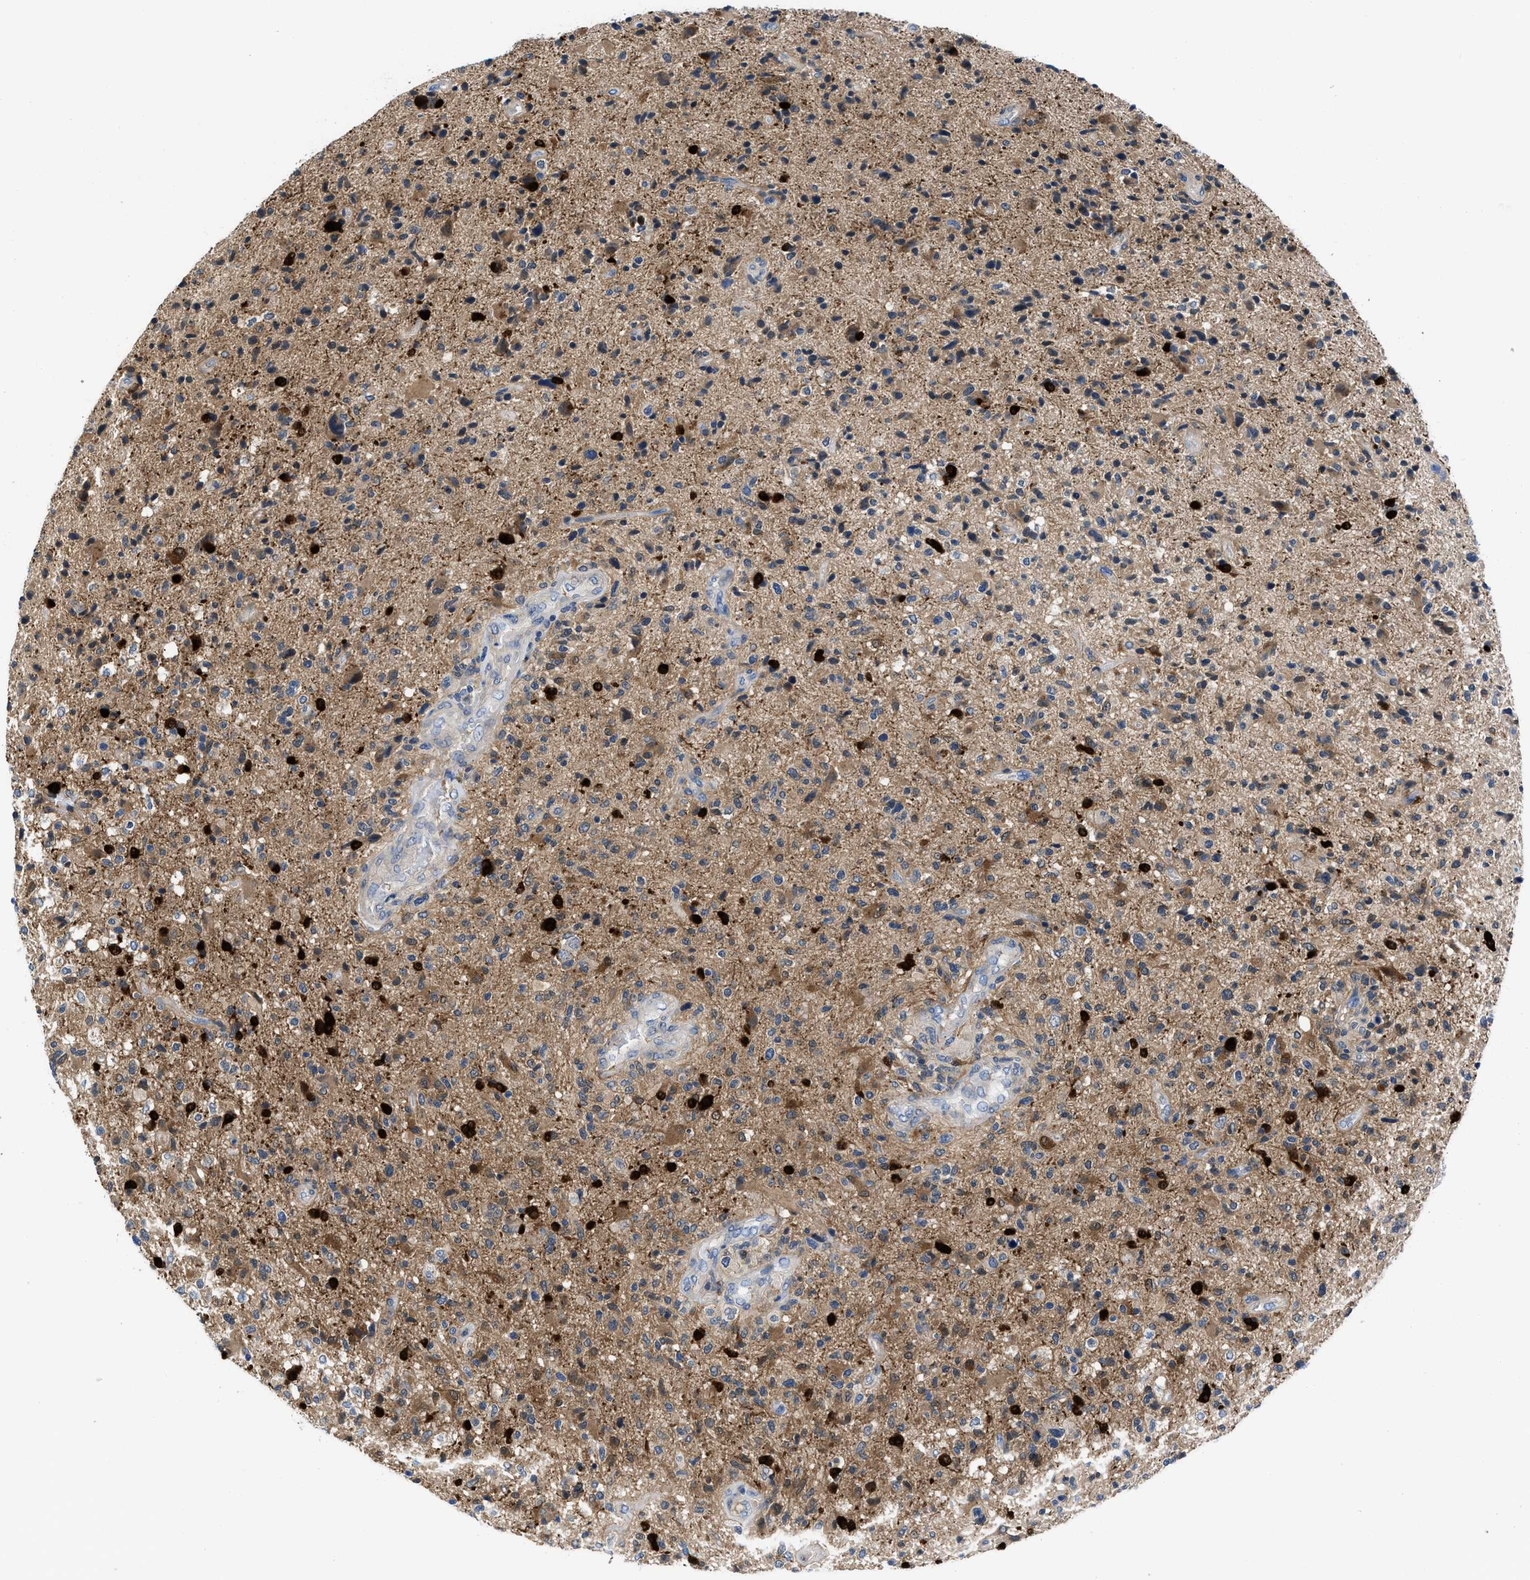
{"staining": {"intensity": "strong", "quantity": "<25%", "location": "cytoplasmic/membranous,nuclear"}, "tissue": "glioma", "cell_type": "Tumor cells", "image_type": "cancer", "snomed": [{"axis": "morphology", "description": "Glioma, malignant, High grade"}, {"axis": "topography", "description": "Brain"}], "caption": "A high-resolution photomicrograph shows immunohistochemistry (IHC) staining of malignant glioma (high-grade), which exhibits strong cytoplasmic/membranous and nuclear expression in approximately <25% of tumor cells. (DAB IHC with brightfield microscopy, high magnification).", "gene": "CBR1", "patient": {"sex": "male", "age": 72}}